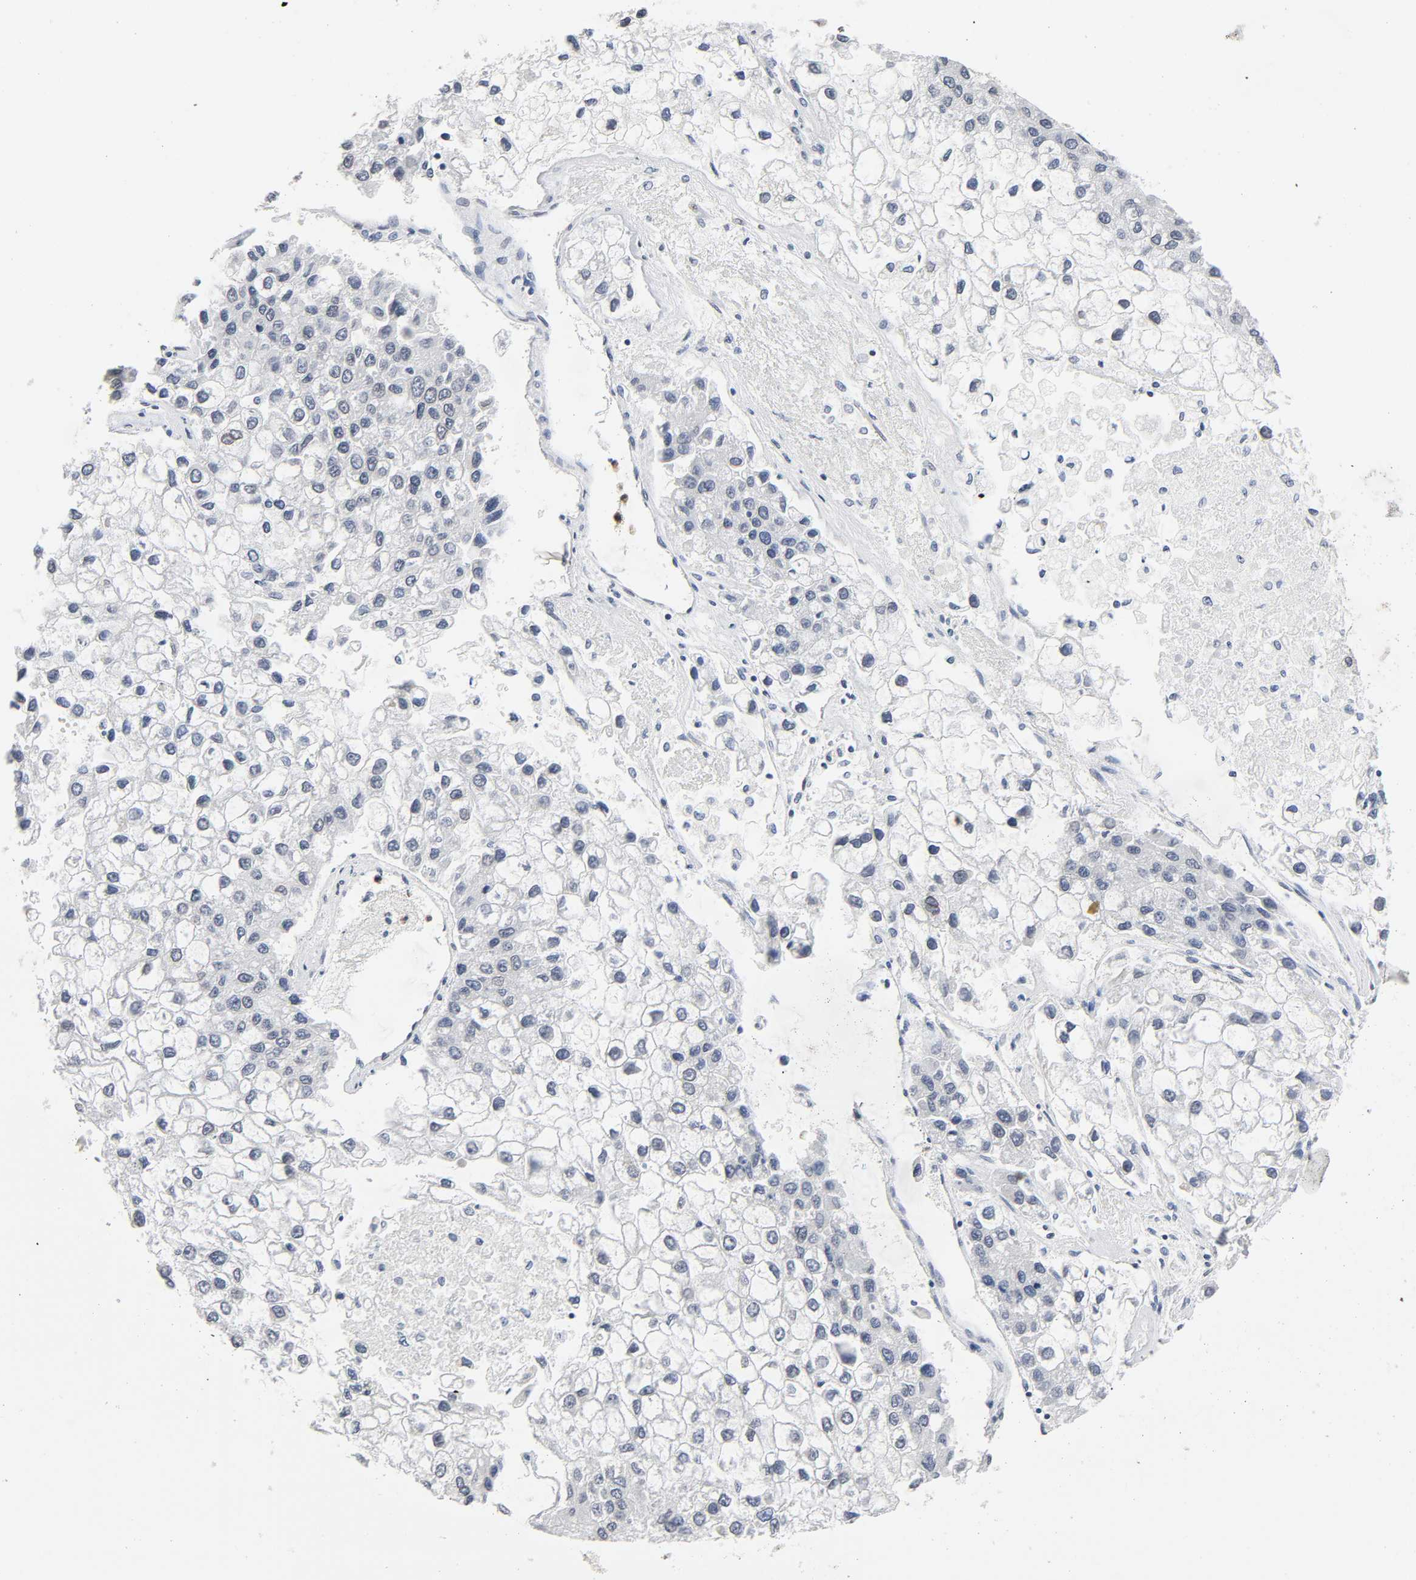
{"staining": {"intensity": "negative", "quantity": "none", "location": "none"}, "tissue": "liver cancer", "cell_type": "Tumor cells", "image_type": "cancer", "snomed": [{"axis": "morphology", "description": "Carcinoma, Hepatocellular, NOS"}, {"axis": "topography", "description": "Liver"}], "caption": "This is an IHC image of liver hepatocellular carcinoma. There is no positivity in tumor cells.", "gene": "SUMO1", "patient": {"sex": "female", "age": 66}}